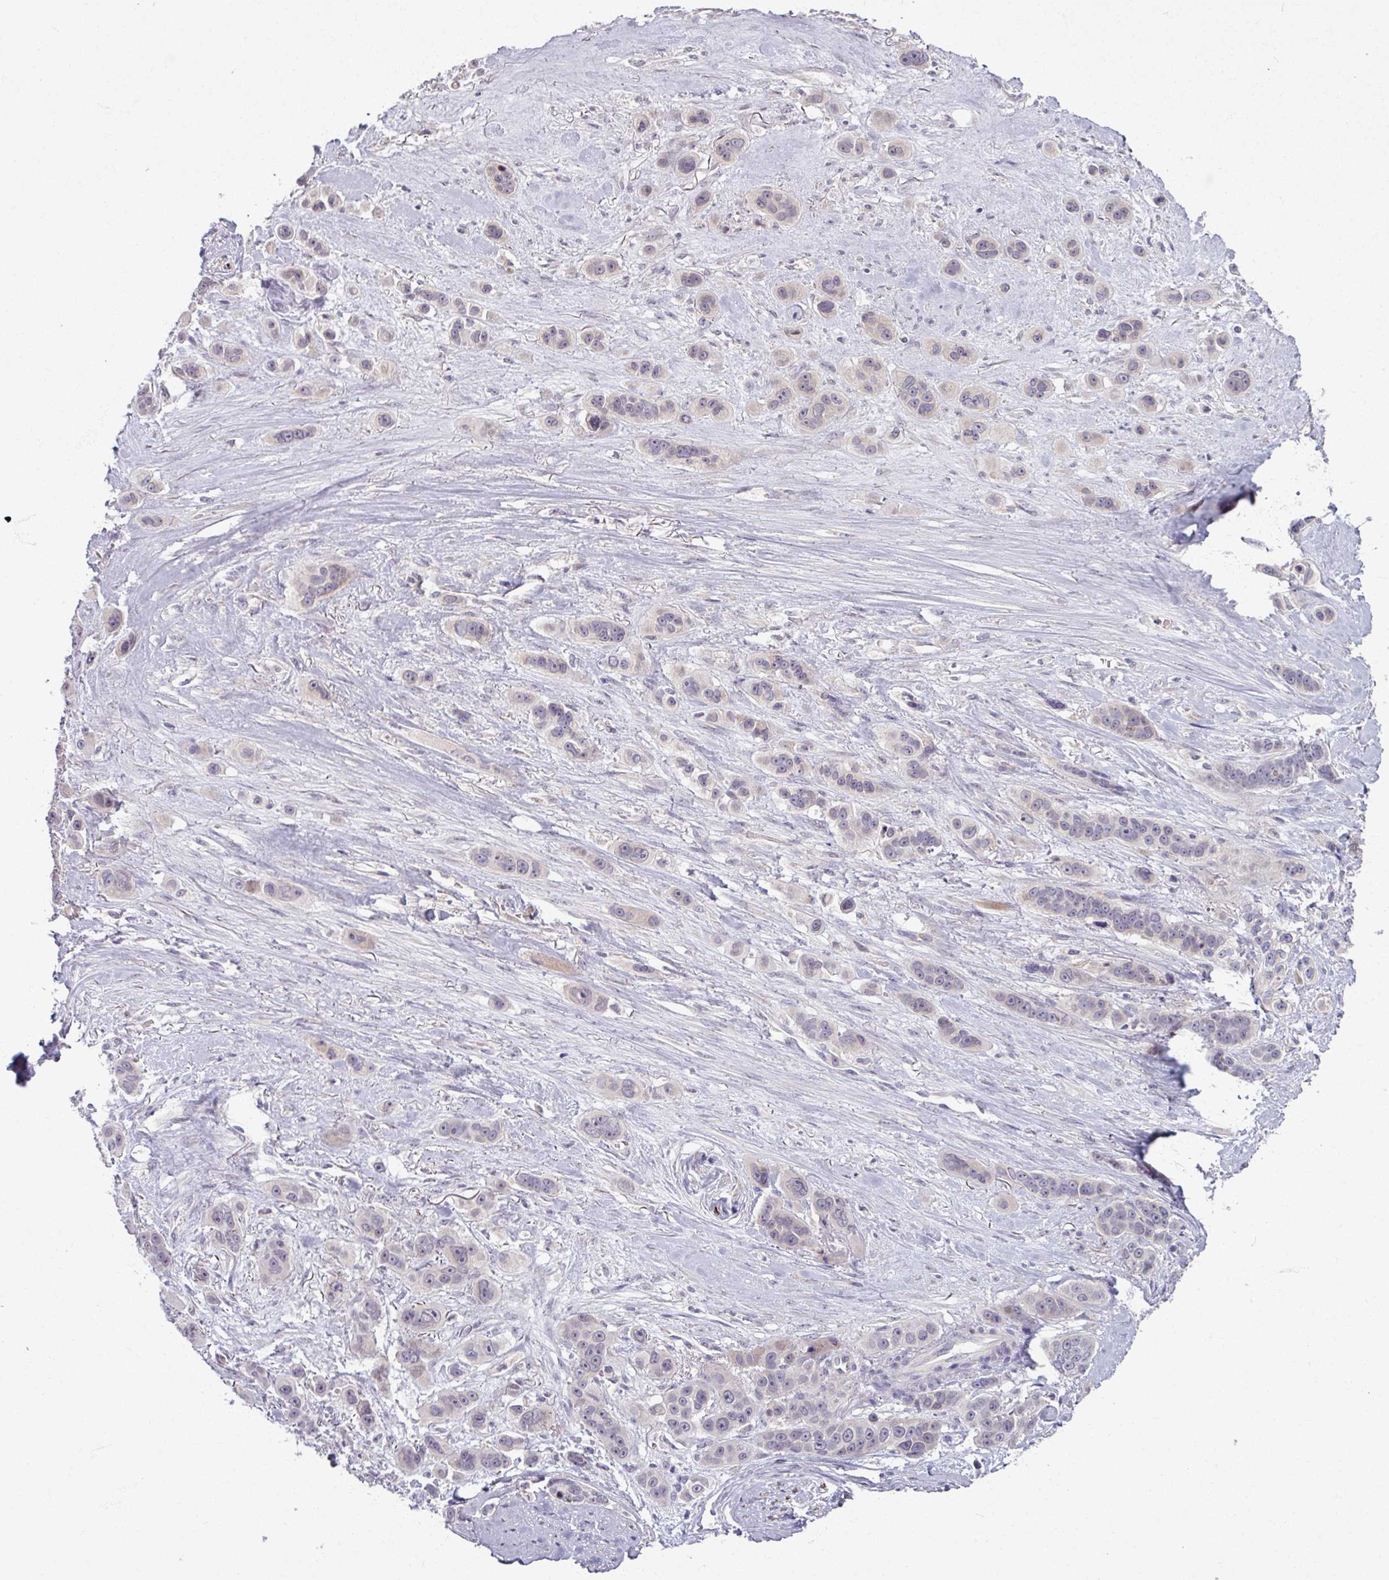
{"staining": {"intensity": "negative", "quantity": "none", "location": "none"}, "tissue": "skin cancer", "cell_type": "Tumor cells", "image_type": "cancer", "snomed": [{"axis": "morphology", "description": "Squamous cell carcinoma, NOS"}, {"axis": "topography", "description": "Skin"}], "caption": "DAB (3,3'-diaminobenzidine) immunohistochemical staining of skin squamous cell carcinoma displays no significant positivity in tumor cells.", "gene": "OGFOD3", "patient": {"sex": "male", "age": 67}}